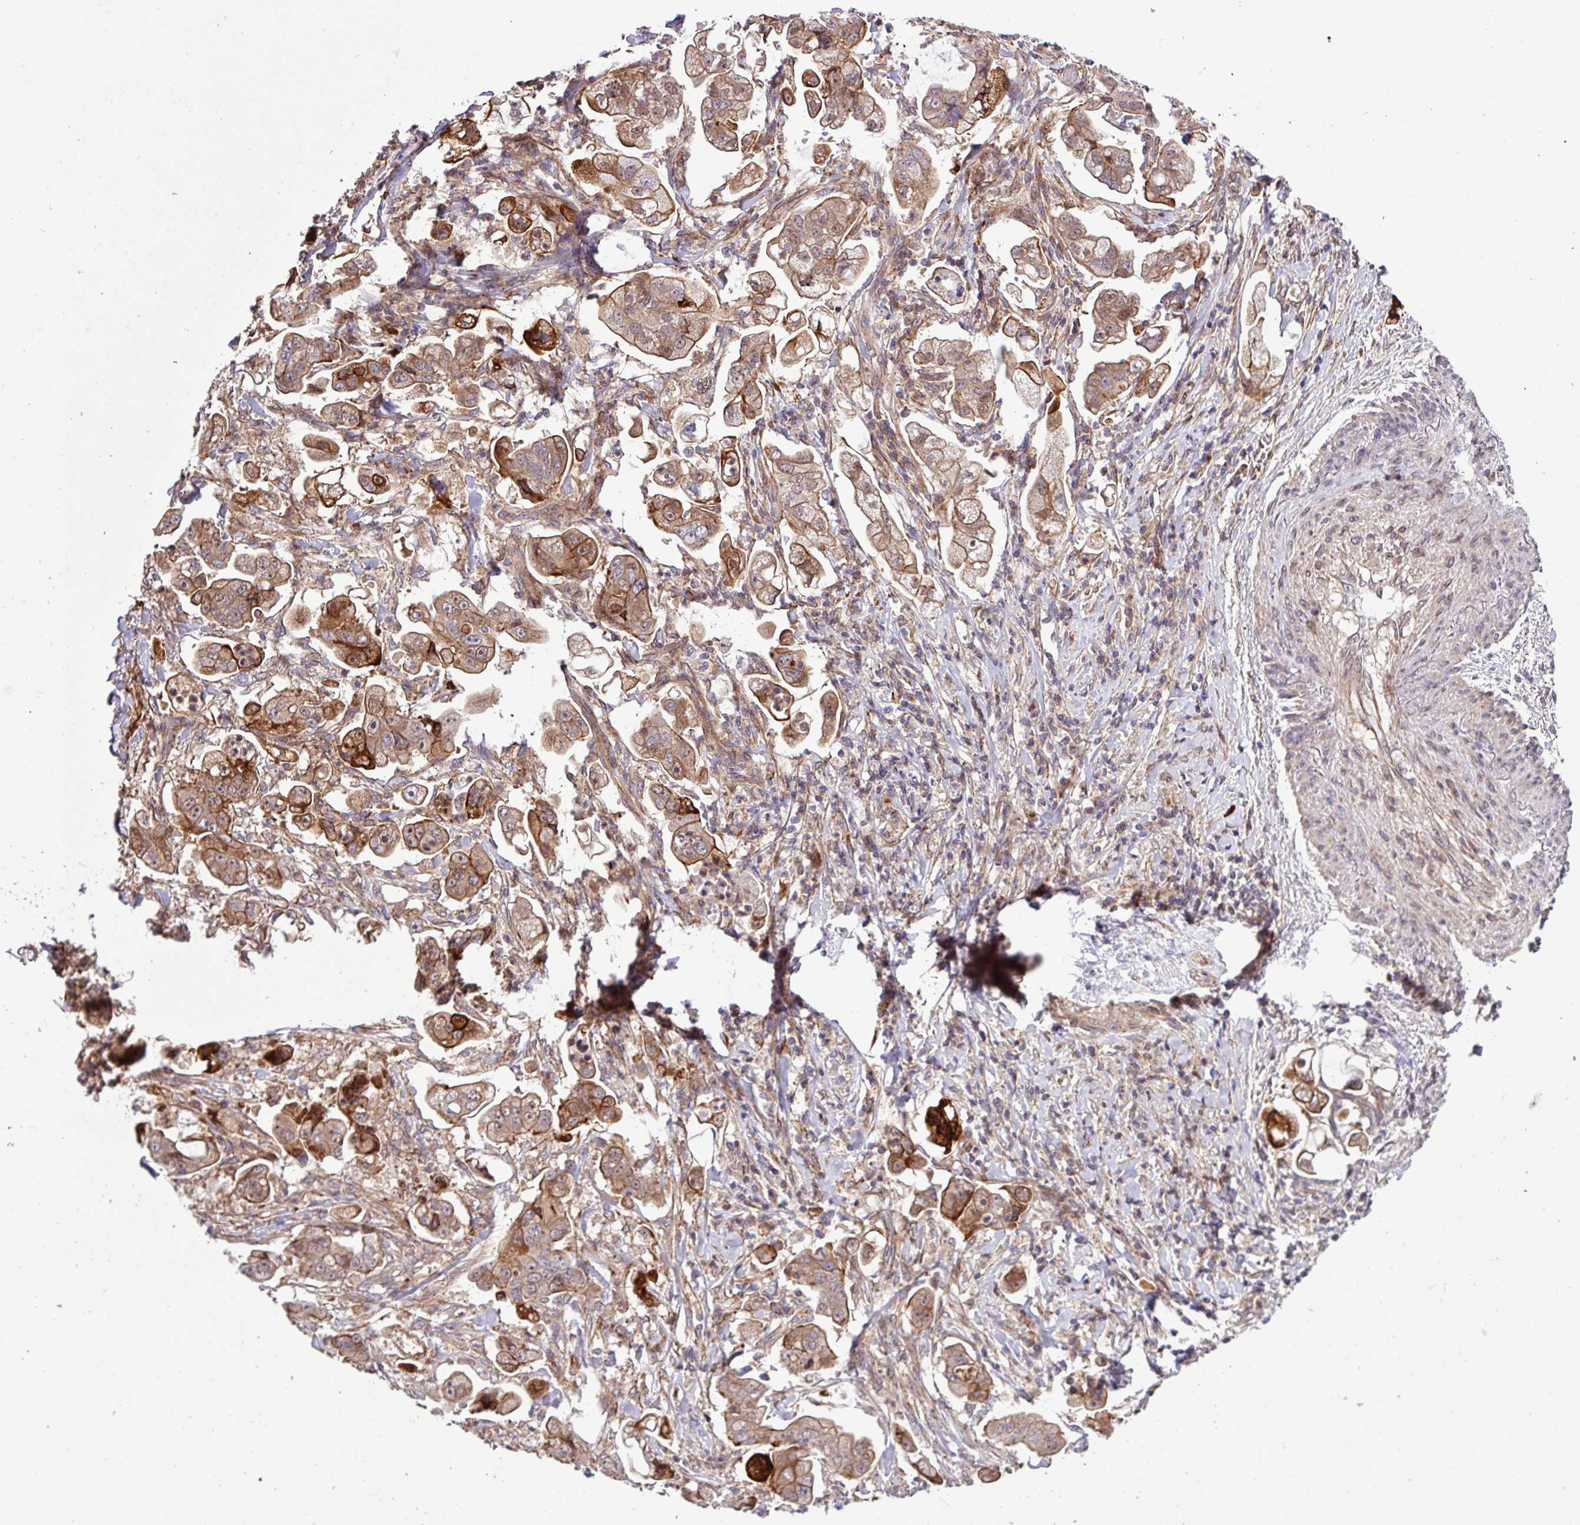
{"staining": {"intensity": "moderate", "quantity": ">75%", "location": "cytoplasmic/membranous,nuclear"}, "tissue": "stomach cancer", "cell_type": "Tumor cells", "image_type": "cancer", "snomed": [{"axis": "morphology", "description": "Adenocarcinoma, NOS"}, {"axis": "topography", "description": "Stomach"}], "caption": "Tumor cells display moderate cytoplasmic/membranous and nuclear expression in about >75% of cells in stomach cancer (adenocarcinoma).", "gene": "CNTRL", "patient": {"sex": "male", "age": 62}}